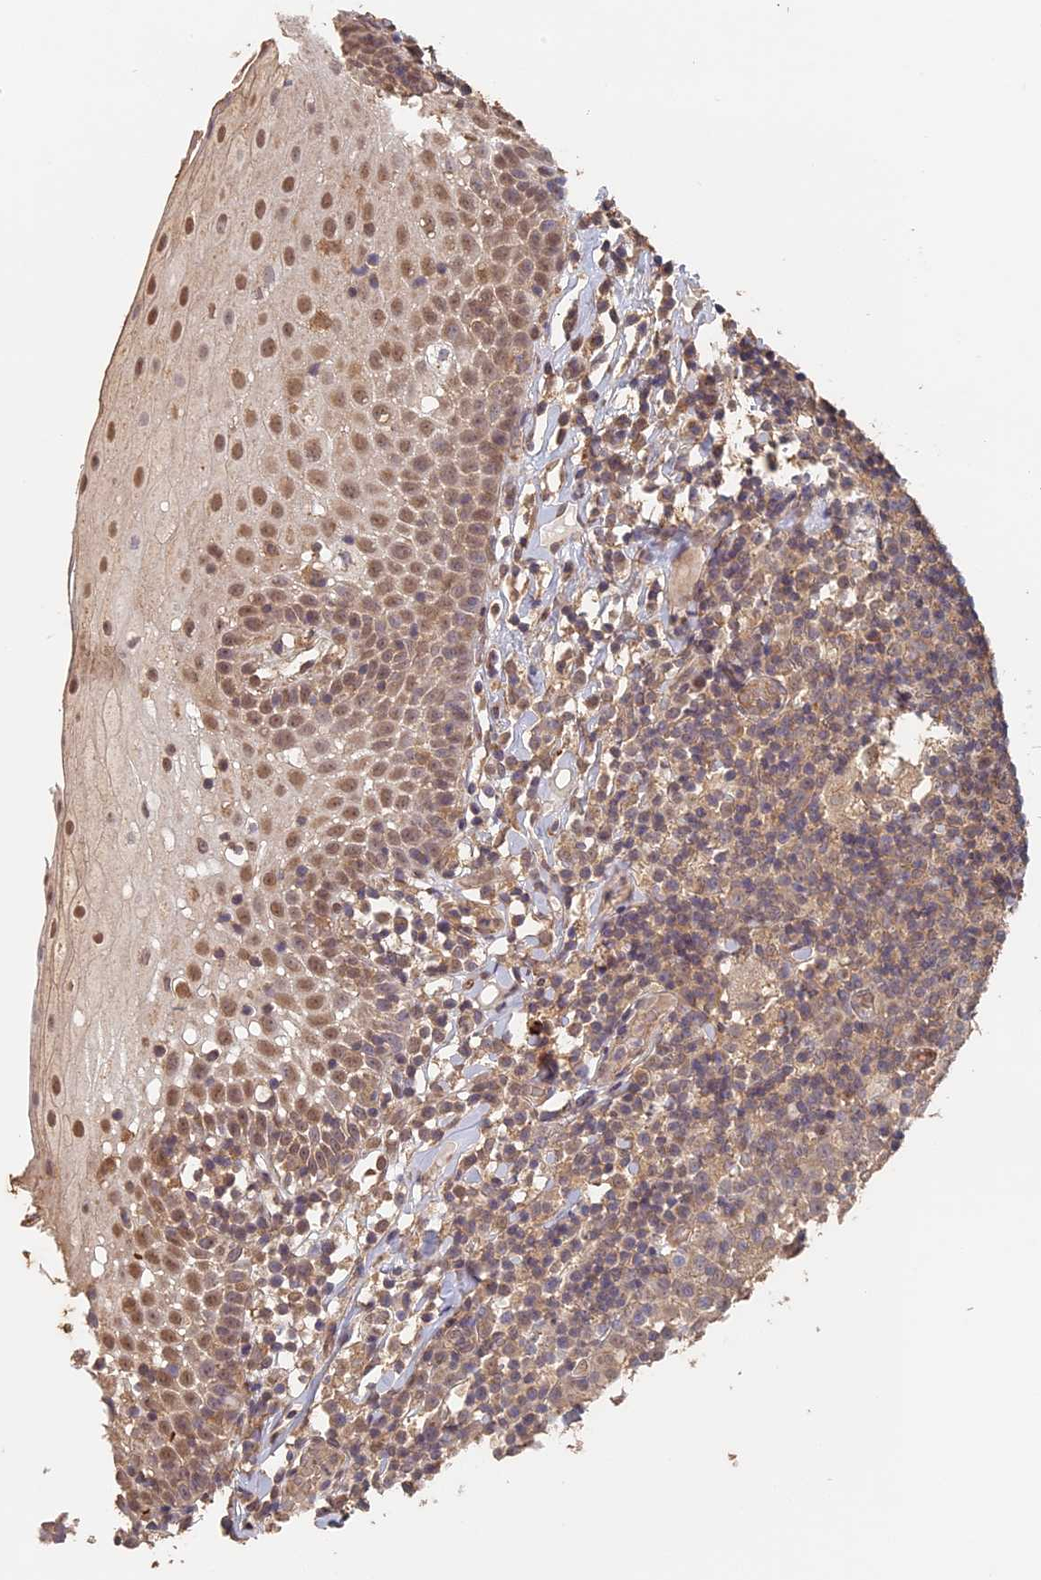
{"staining": {"intensity": "moderate", "quantity": ">75%", "location": "nuclear"}, "tissue": "oral mucosa", "cell_type": "Squamous epithelial cells", "image_type": "normal", "snomed": [{"axis": "morphology", "description": "Normal tissue, NOS"}, {"axis": "topography", "description": "Oral tissue"}], "caption": "This is an image of IHC staining of unremarkable oral mucosa, which shows moderate staining in the nuclear of squamous epithelial cells.", "gene": "STX16", "patient": {"sex": "female", "age": 69}}